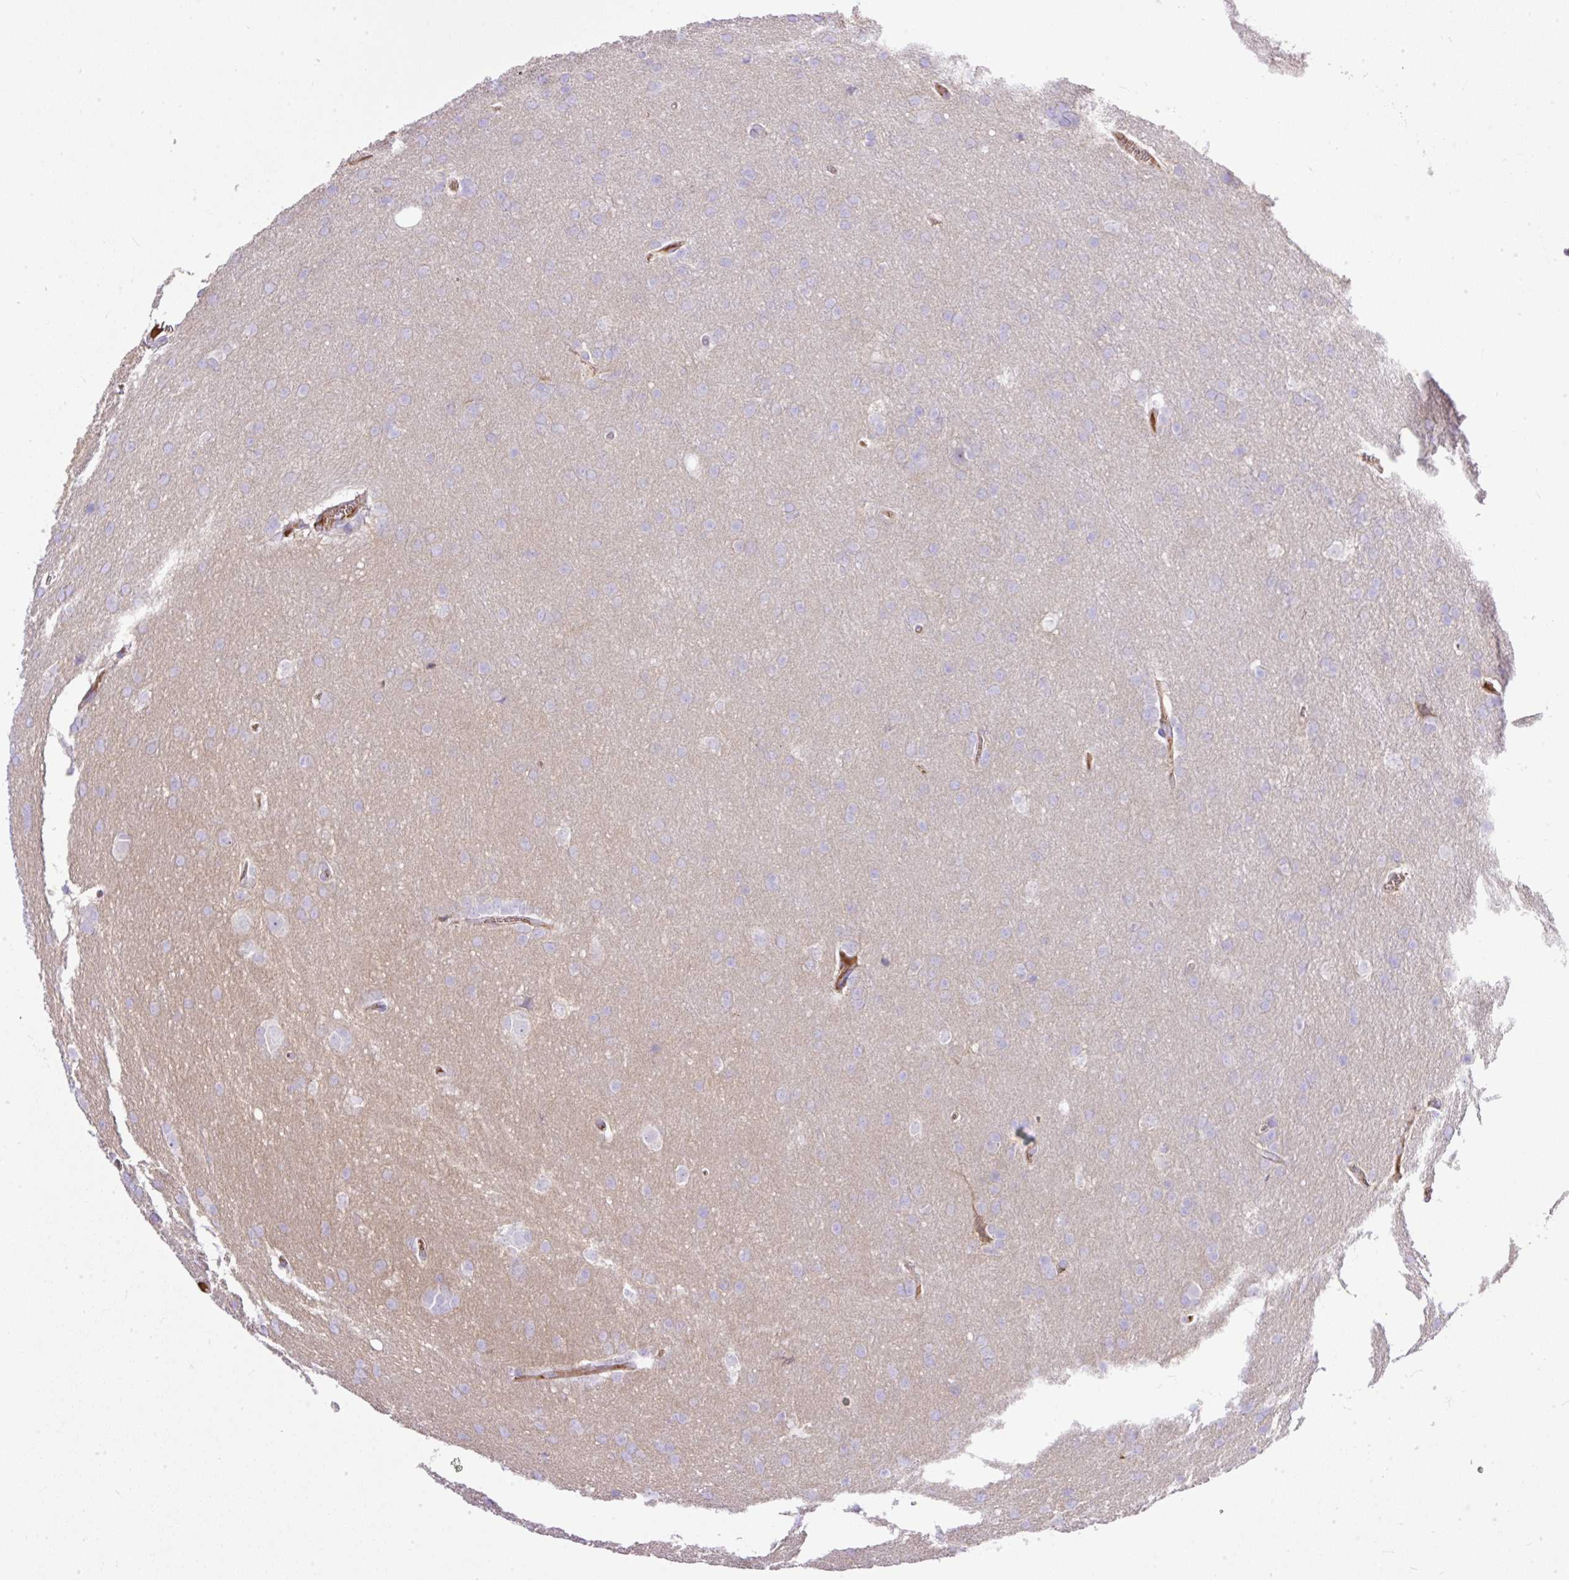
{"staining": {"intensity": "negative", "quantity": "none", "location": "none"}, "tissue": "glioma", "cell_type": "Tumor cells", "image_type": "cancer", "snomed": [{"axis": "morphology", "description": "Glioma, malignant, Low grade"}, {"axis": "topography", "description": "Brain"}], "caption": "Immunohistochemistry histopathology image of glioma stained for a protein (brown), which shows no expression in tumor cells. (Stains: DAB immunohistochemistry (IHC) with hematoxylin counter stain, Microscopy: brightfield microscopy at high magnification).", "gene": "CLEC3B", "patient": {"sex": "female", "age": 32}}